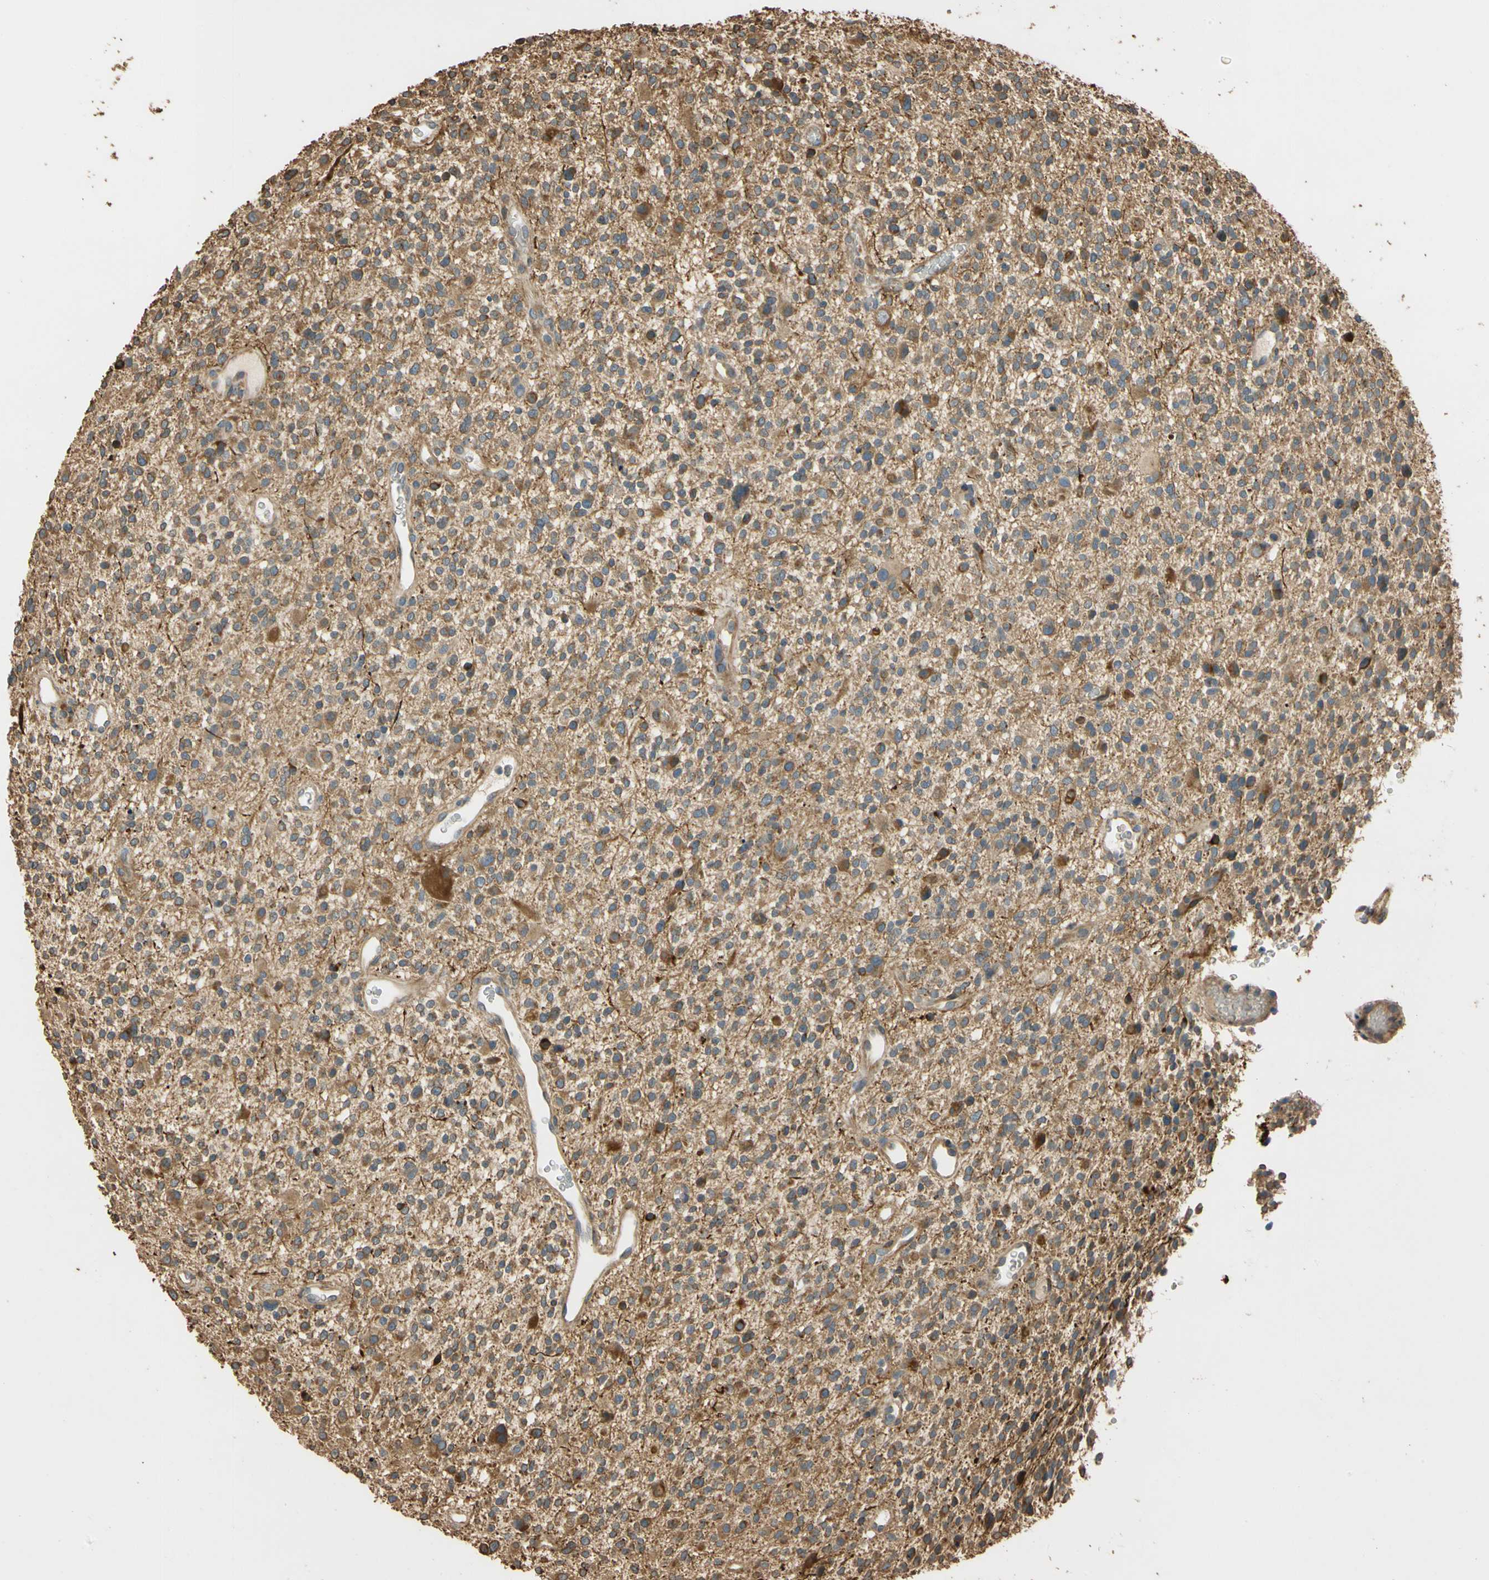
{"staining": {"intensity": "strong", "quantity": "<25%", "location": "cytoplasmic/membranous"}, "tissue": "glioma", "cell_type": "Tumor cells", "image_type": "cancer", "snomed": [{"axis": "morphology", "description": "Glioma, malignant, High grade"}, {"axis": "topography", "description": "Brain"}], "caption": "Tumor cells exhibit strong cytoplasmic/membranous staining in approximately <25% of cells in high-grade glioma (malignant).", "gene": "MGRN1", "patient": {"sex": "male", "age": 48}}